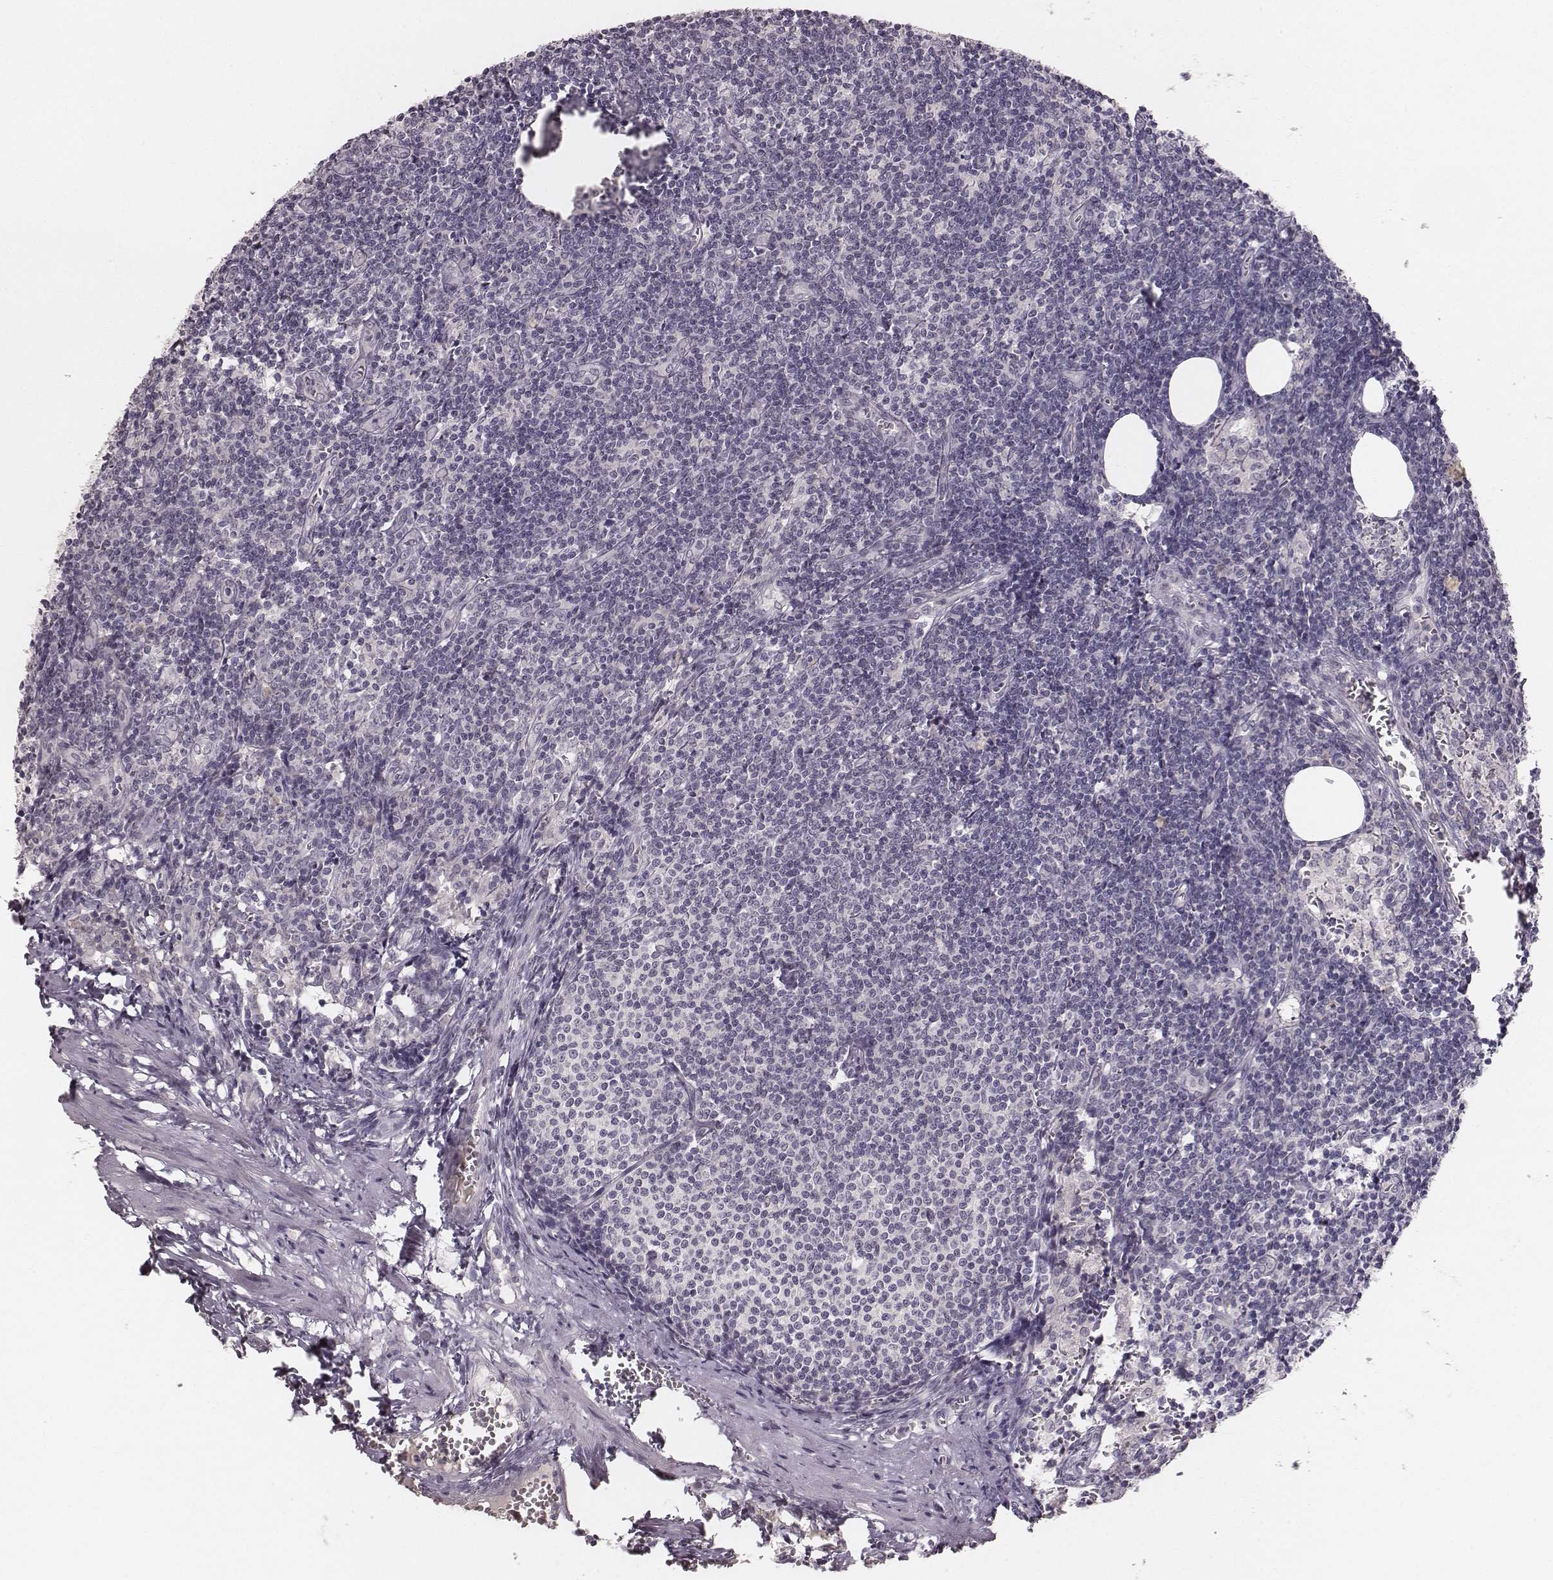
{"staining": {"intensity": "negative", "quantity": "none", "location": "none"}, "tissue": "lymph node", "cell_type": "Germinal center cells", "image_type": "normal", "snomed": [{"axis": "morphology", "description": "Normal tissue, NOS"}, {"axis": "topography", "description": "Lymph node"}], "caption": "Photomicrograph shows no significant protein positivity in germinal center cells of unremarkable lymph node.", "gene": "LY6K", "patient": {"sex": "female", "age": 50}}